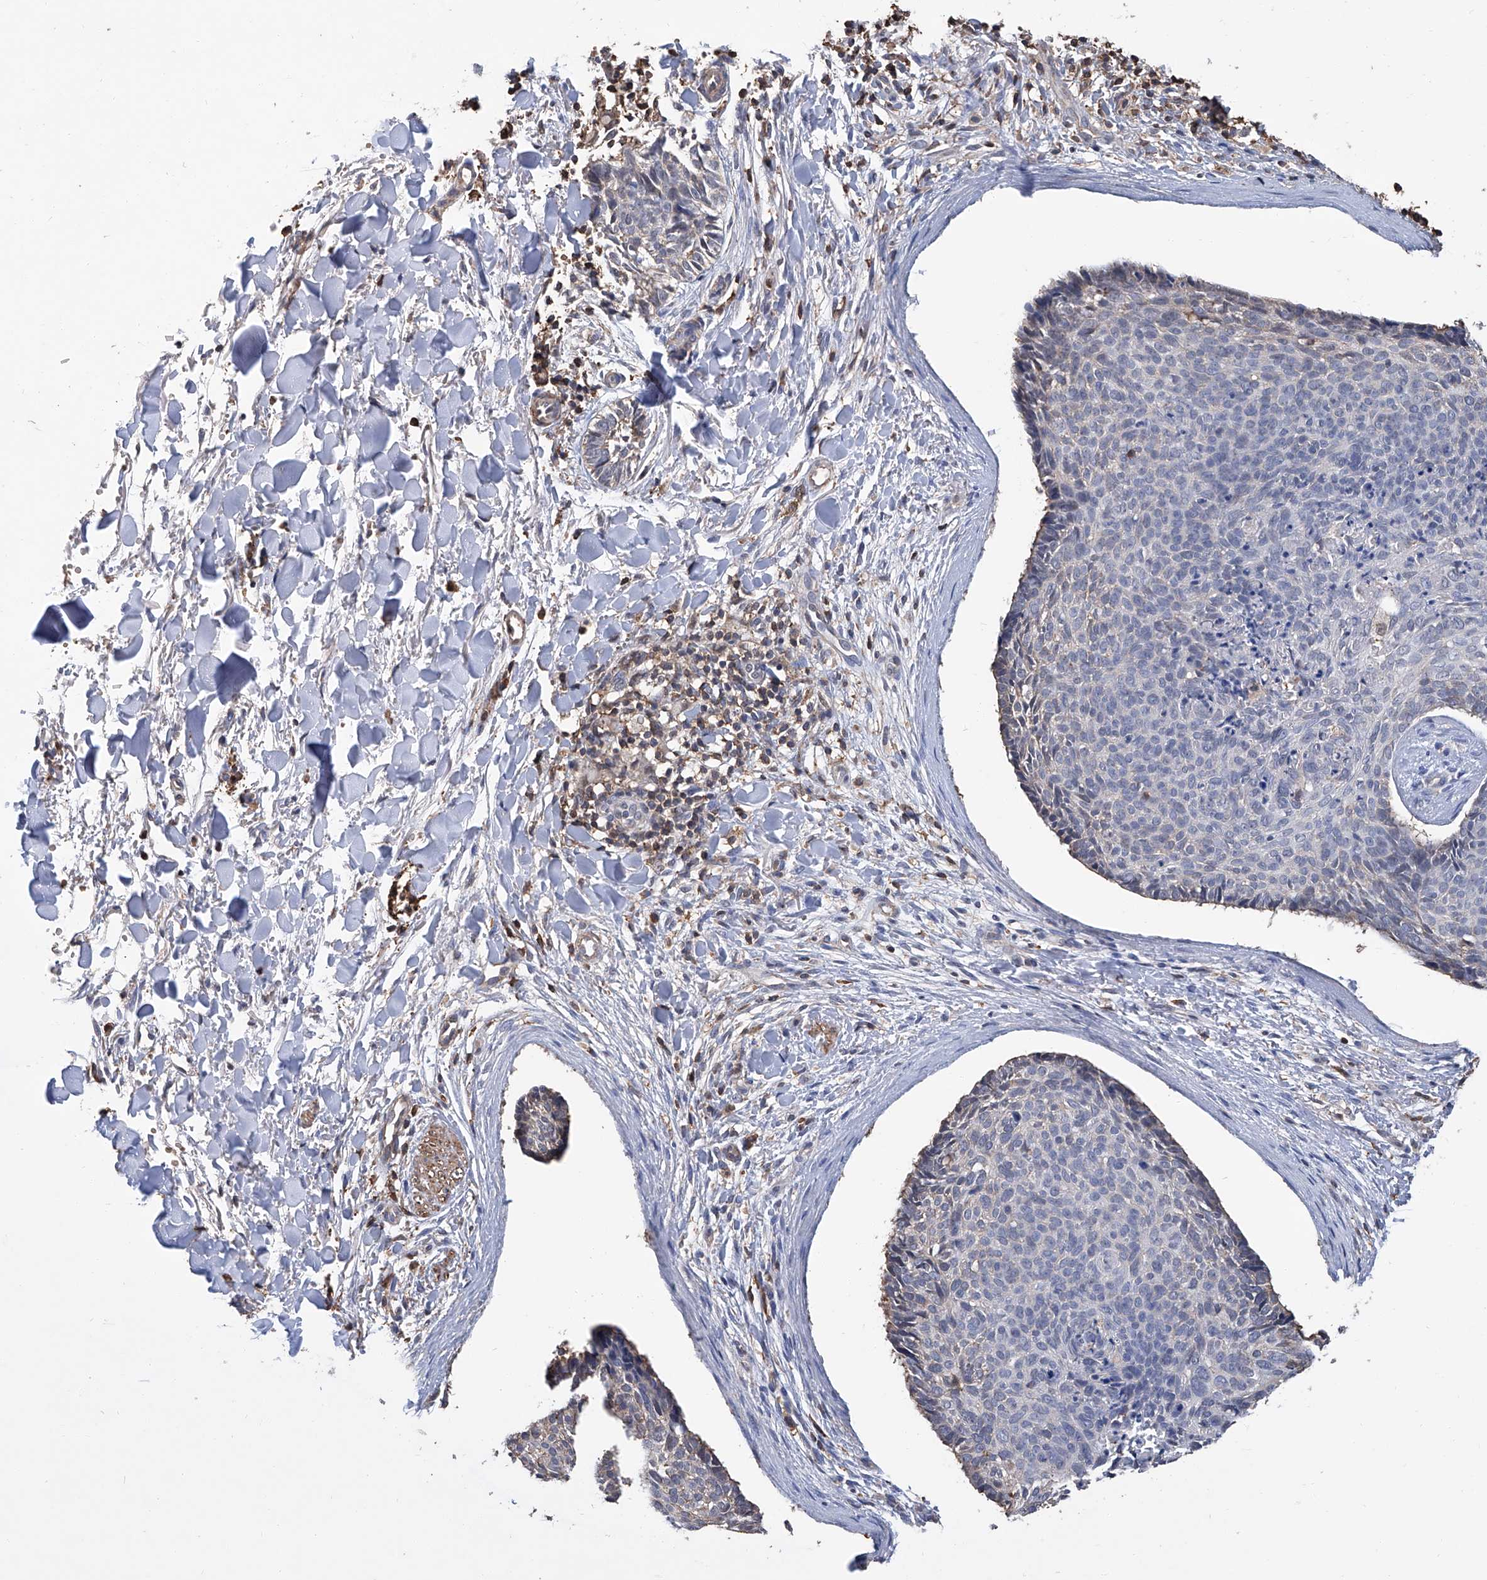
{"staining": {"intensity": "negative", "quantity": "none", "location": "none"}, "tissue": "skin cancer", "cell_type": "Tumor cells", "image_type": "cancer", "snomed": [{"axis": "morphology", "description": "Normal tissue, NOS"}, {"axis": "morphology", "description": "Basal cell carcinoma"}, {"axis": "topography", "description": "Skin"}], "caption": "IHC of skin cancer (basal cell carcinoma) displays no staining in tumor cells. Nuclei are stained in blue.", "gene": "GPT", "patient": {"sex": "female", "age": 56}}